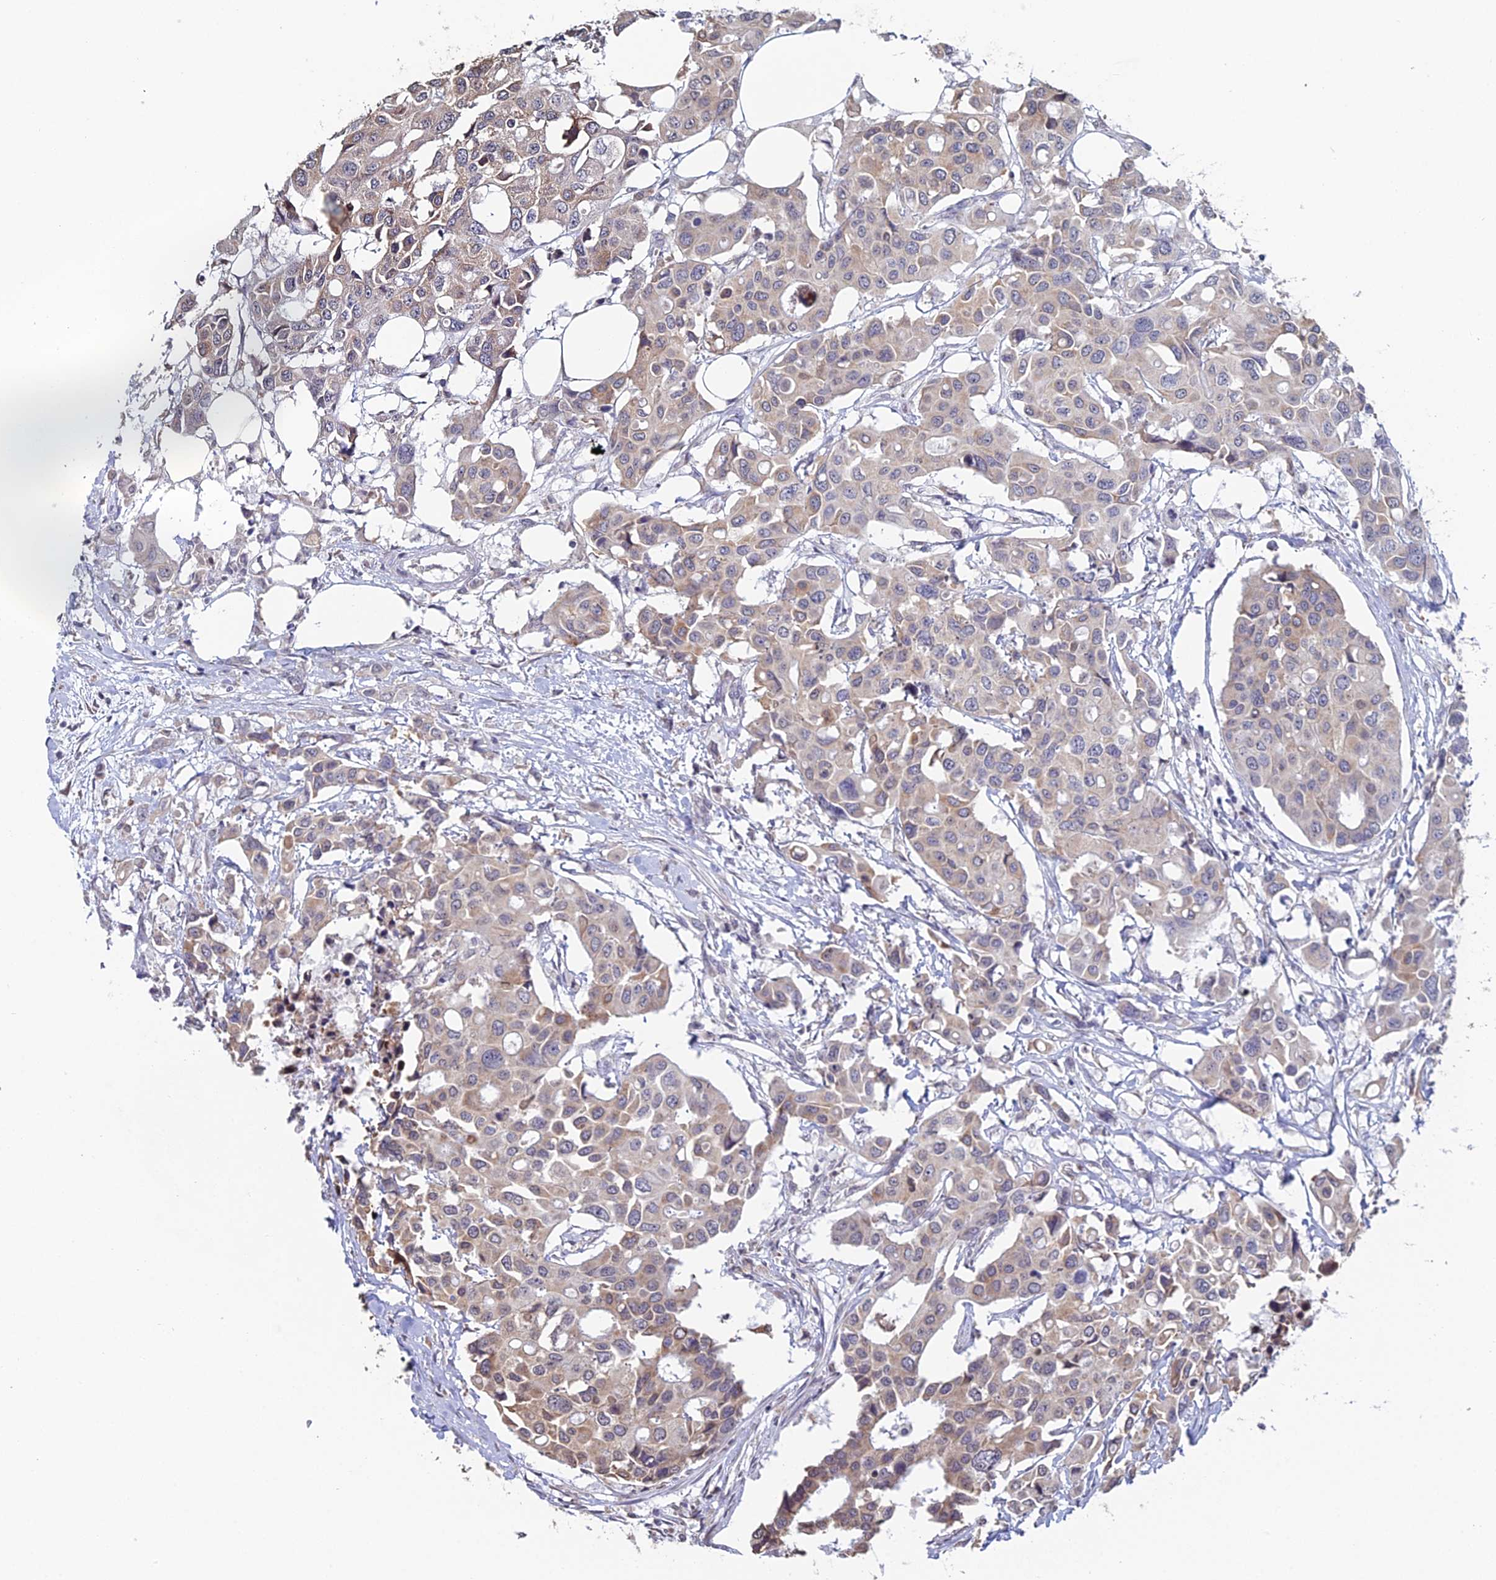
{"staining": {"intensity": "weak", "quantity": "<25%", "location": "cytoplasmic/membranous"}, "tissue": "colorectal cancer", "cell_type": "Tumor cells", "image_type": "cancer", "snomed": [{"axis": "morphology", "description": "Adenocarcinoma, NOS"}, {"axis": "topography", "description": "Colon"}], "caption": "The immunohistochemistry (IHC) histopathology image has no significant expression in tumor cells of colorectal cancer (adenocarcinoma) tissue.", "gene": "PRR22", "patient": {"sex": "male", "age": 77}}